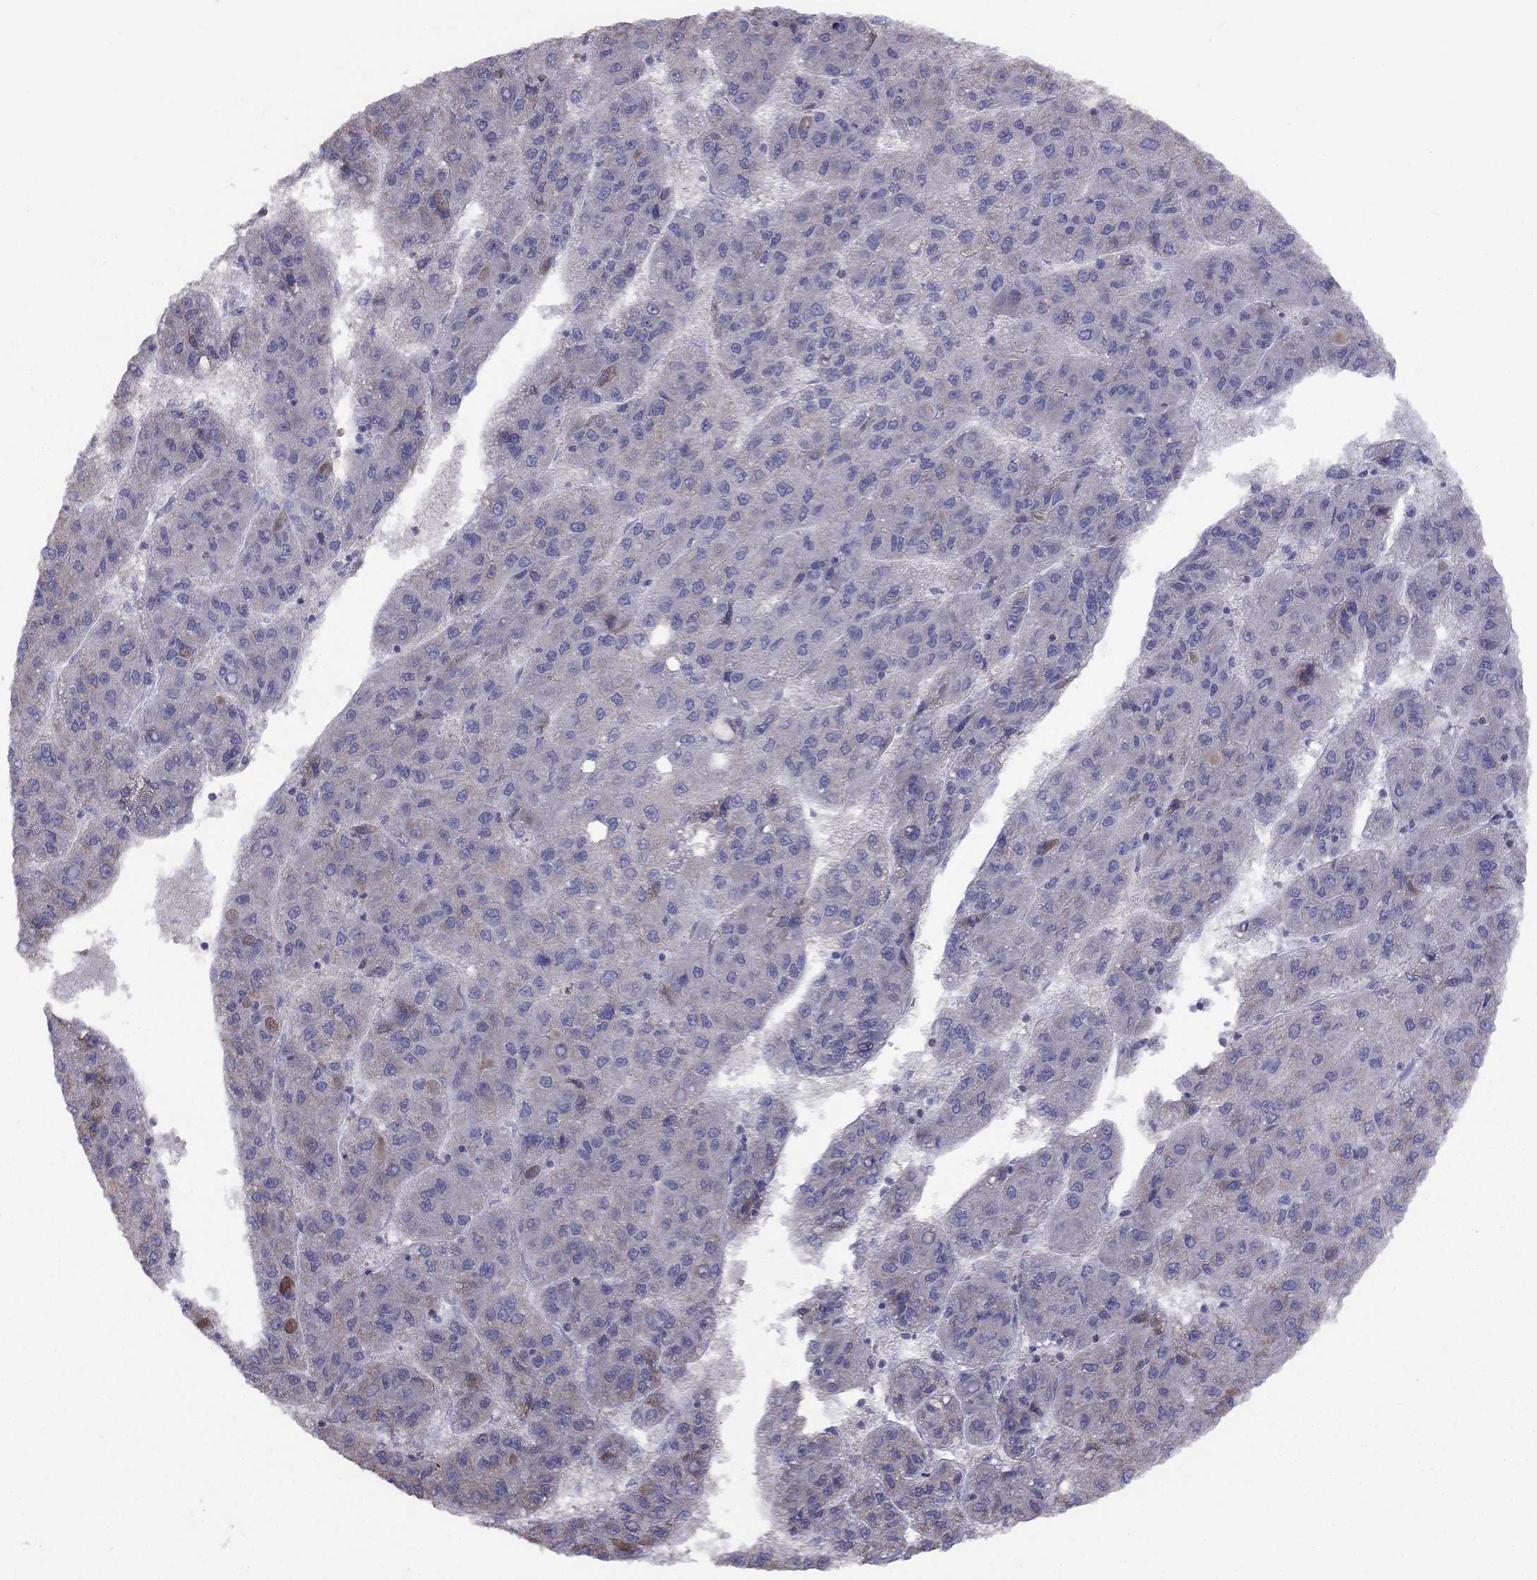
{"staining": {"intensity": "negative", "quantity": "none", "location": "none"}, "tissue": "liver cancer", "cell_type": "Tumor cells", "image_type": "cancer", "snomed": [{"axis": "morphology", "description": "Carcinoma, Hepatocellular, NOS"}, {"axis": "topography", "description": "Liver"}], "caption": "Tumor cells are negative for protein expression in human hepatocellular carcinoma (liver). (Immunohistochemistry, brightfield microscopy, high magnification).", "gene": "SYTL2", "patient": {"sex": "female", "age": 82}}